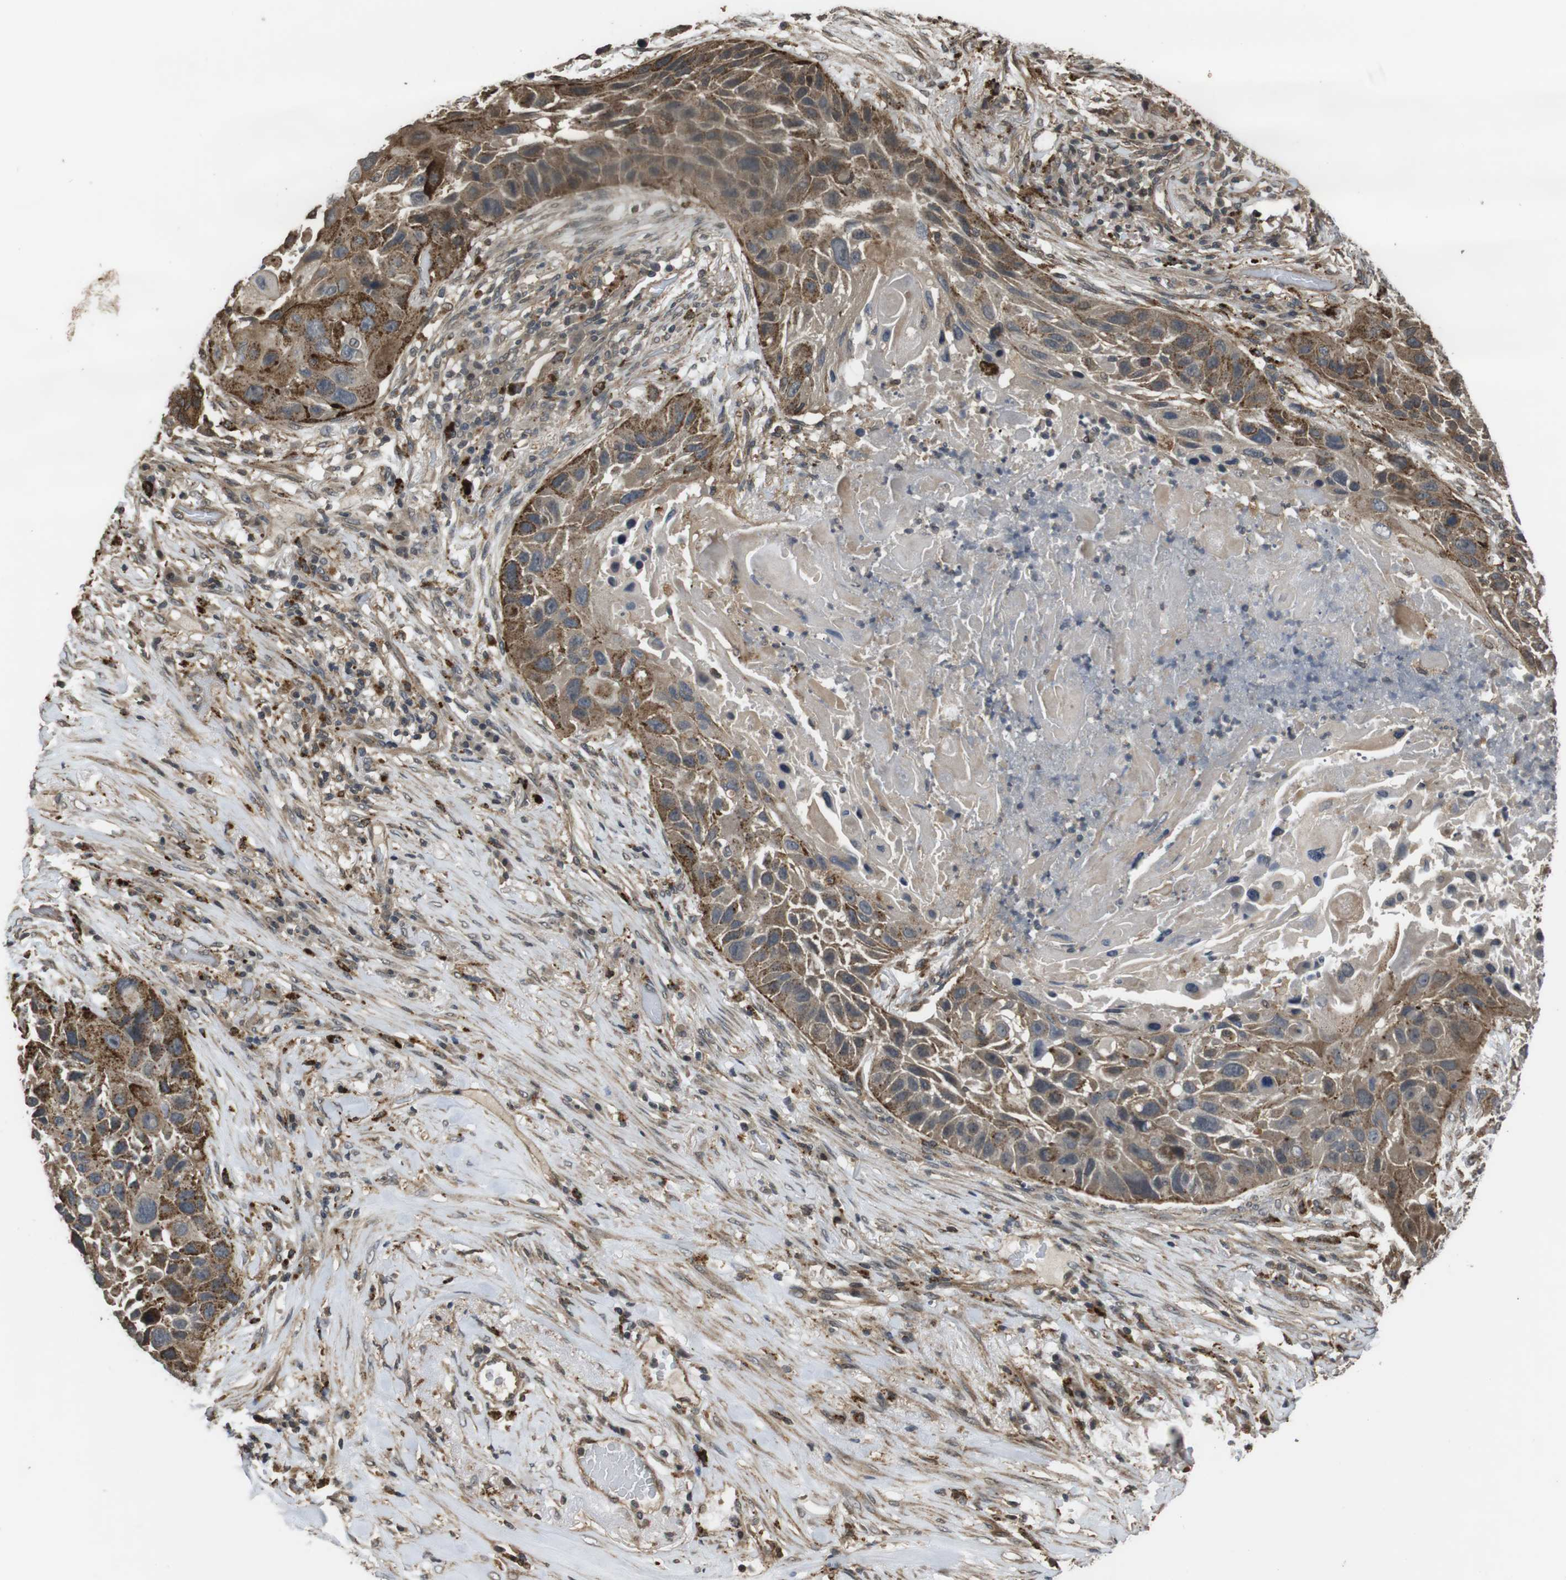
{"staining": {"intensity": "moderate", "quantity": ">75%", "location": "cytoplasmic/membranous"}, "tissue": "lung cancer", "cell_type": "Tumor cells", "image_type": "cancer", "snomed": [{"axis": "morphology", "description": "Squamous cell carcinoma, NOS"}, {"axis": "topography", "description": "Lung"}], "caption": "Tumor cells show moderate cytoplasmic/membranous positivity in approximately >75% of cells in lung cancer.", "gene": "FZD10", "patient": {"sex": "male", "age": 57}}